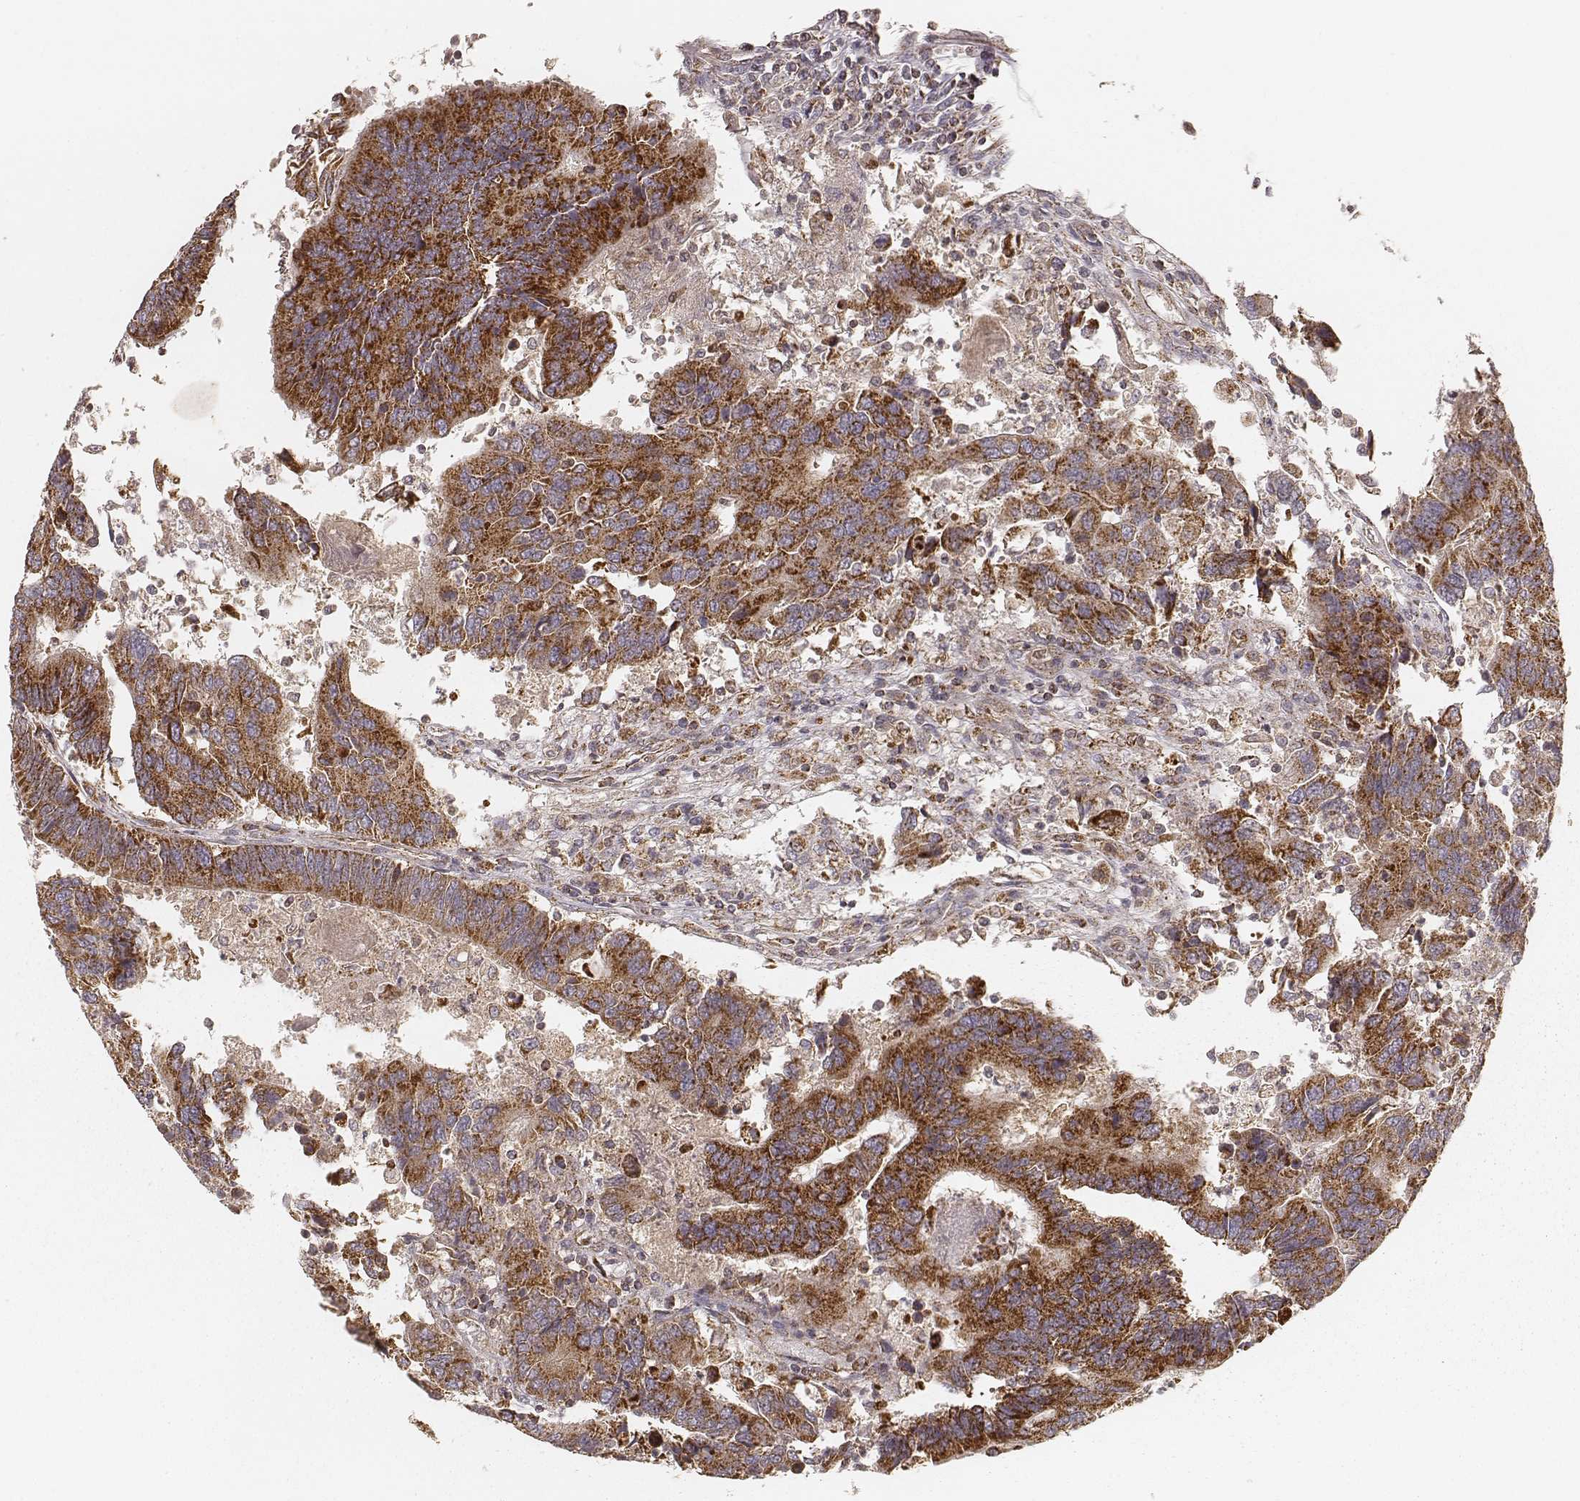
{"staining": {"intensity": "strong", "quantity": ">75%", "location": "cytoplasmic/membranous"}, "tissue": "colorectal cancer", "cell_type": "Tumor cells", "image_type": "cancer", "snomed": [{"axis": "morphology", "description": "Adenocarcinoma, NOS"}, {"axis": "topography", "description": "Colon"}], "caption": "Tumor cells demonstrate strong cytoplasmic/membranous positivity in about >75% of cells in colorectal adenocarcinoma.", "gene": "CS", "patient": {"sex": "female", "age": 67}}